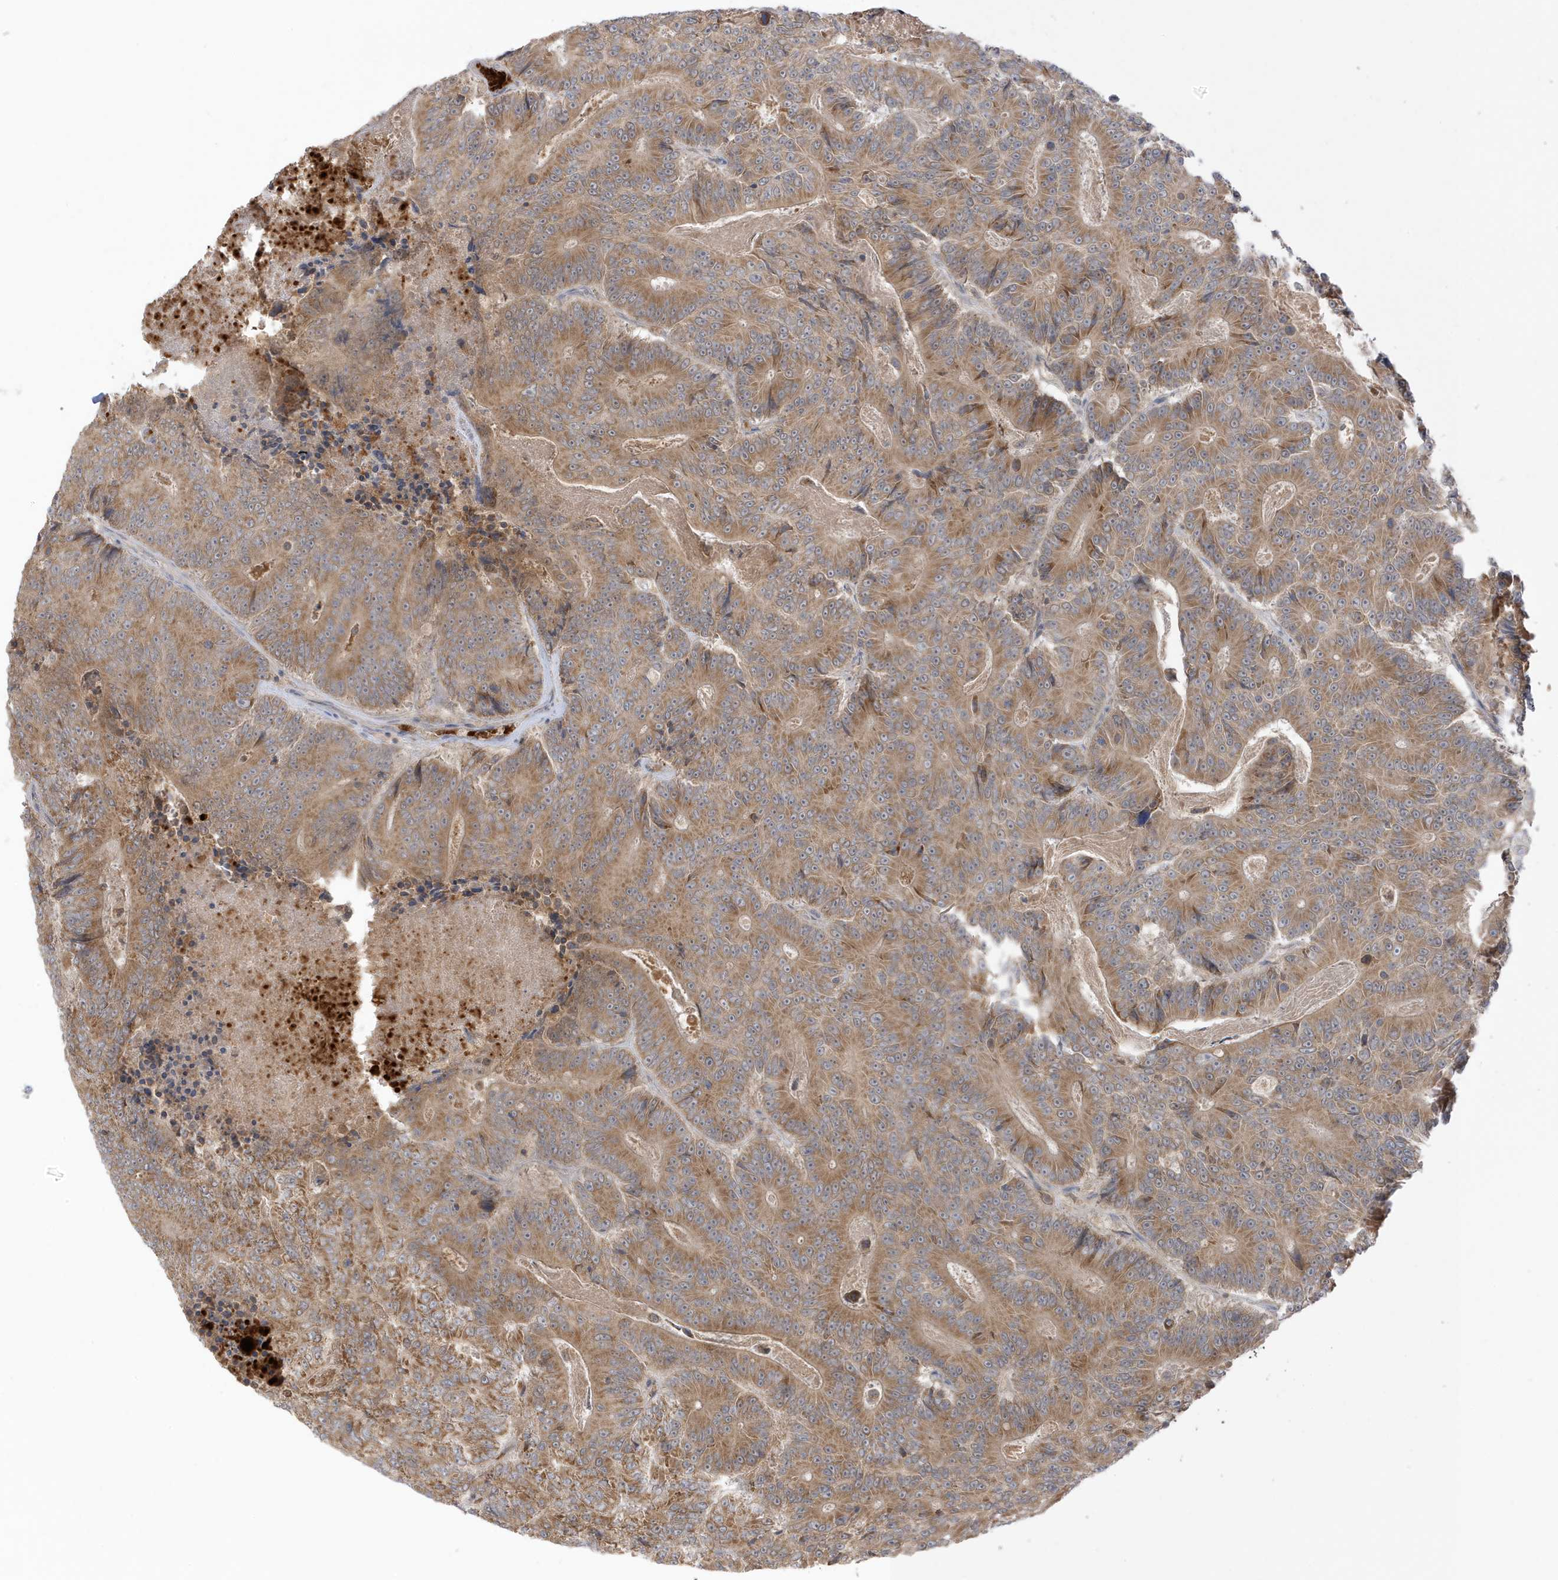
{"staining": {"intensity": "moderate", "quantity": ">75%", "location": "cytoplasmic/membranous"}, "tissue": "colorectal cancer", "cell_type": "Tumor cells", "image_type": "cancer", "snomed": [{"axis": "morphology", "description": "Adenocarcinoma, NOS"}, {"axis": "topography", "description": "Colon"}], "caption": "Human colorectal adenocarcinoma stained for a protein (brown) exhibits moderate cytoplasmic/membranous positive staining in approximately >75% of tumor cells.", "gene": "NPPC", "patient": {"sex": "male", "age": 83}}